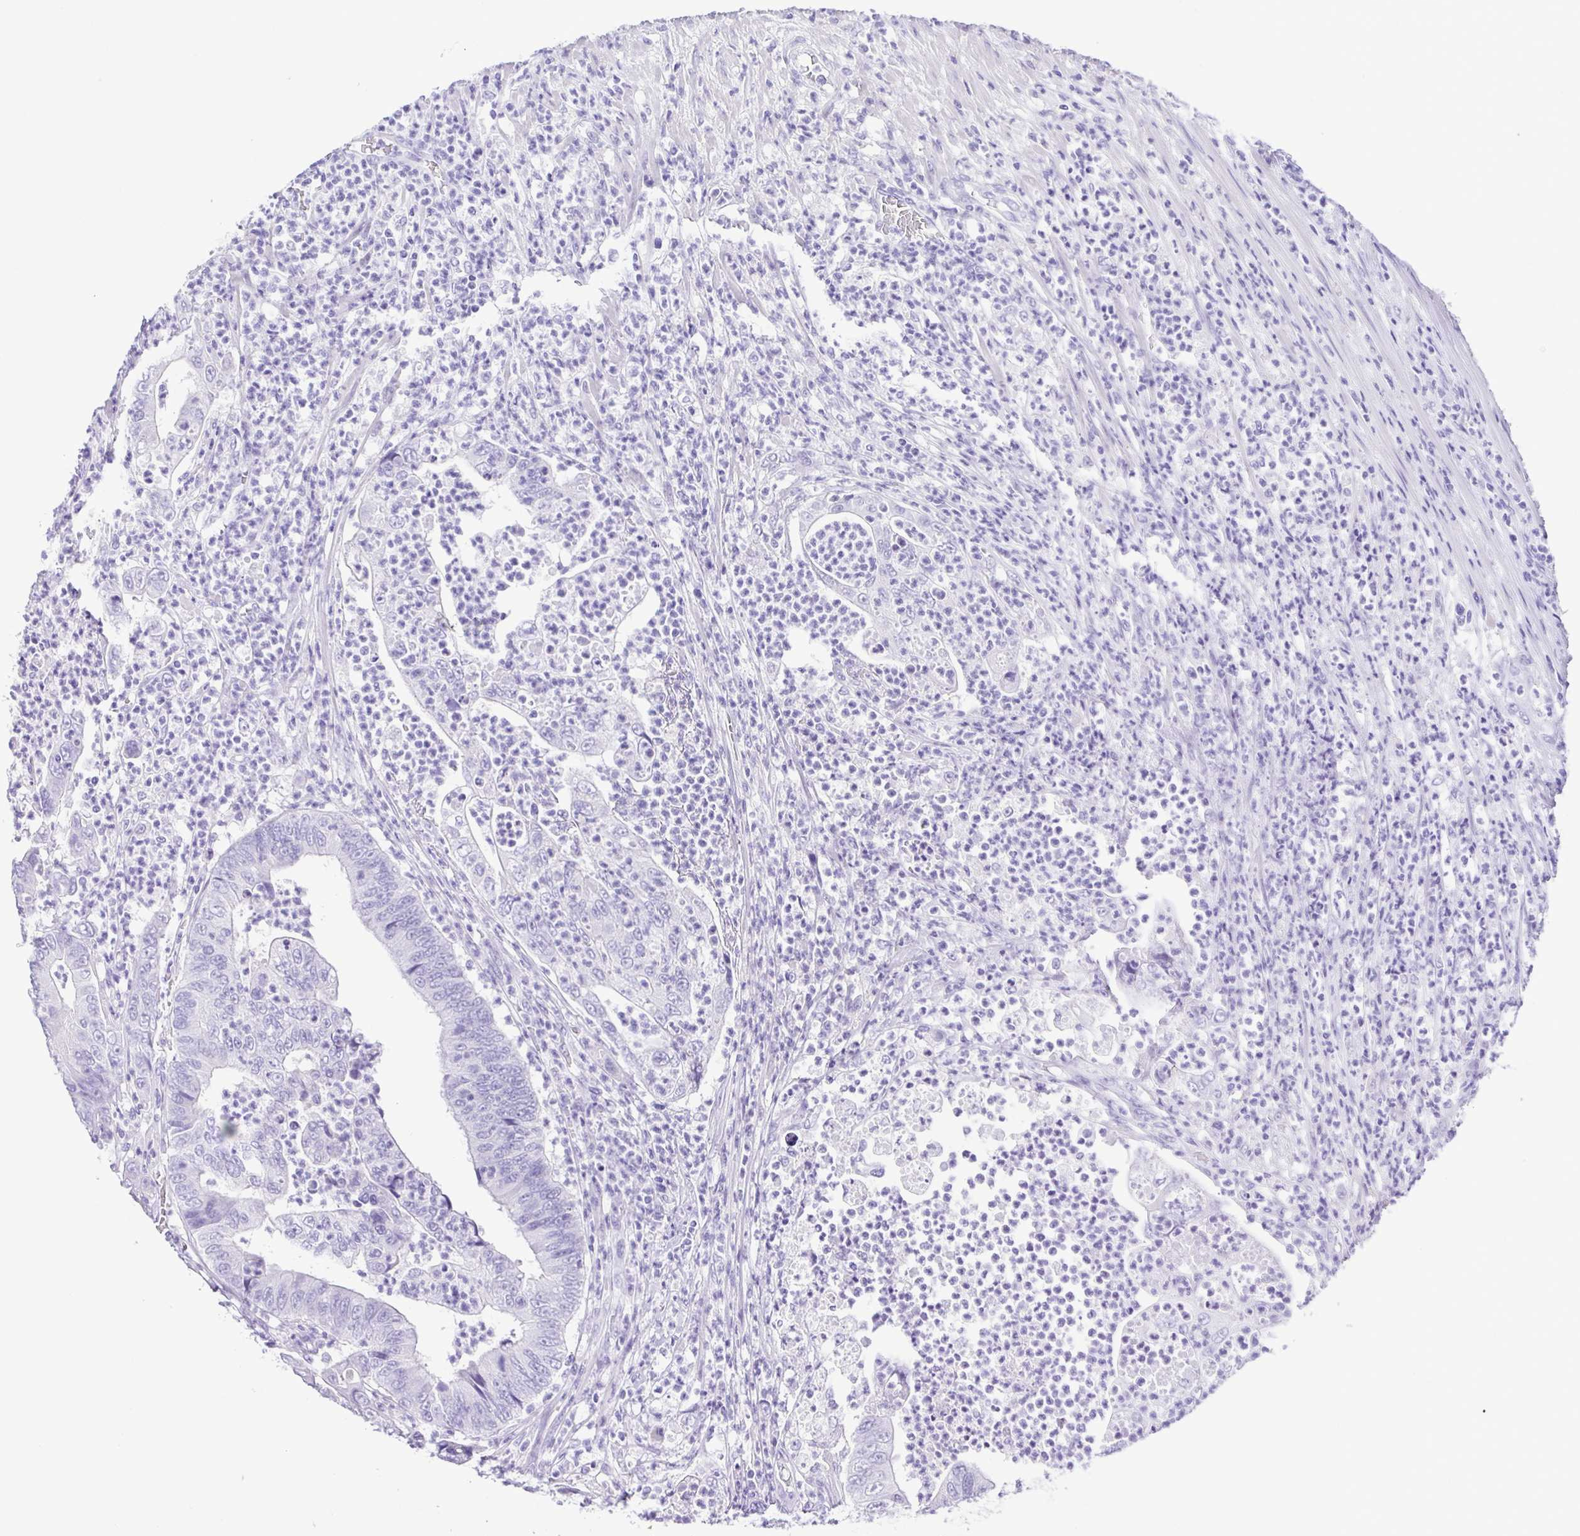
{"staining": {"intensity": "negative", "quantity": "none", "location": "none"}, "tissue": "colorectal cancer", "cell_type": "Tumor cells", "image_type": "cancer", "snomed": [{"axis": "morphology", "description": "Adenocarcinoma, NOS"}, {"axis": "topography", "description": "Colon"}], "caption": "Immunohistochemistry (IHC) micrograph of human colorectal cancer stained for a protein (brown), which displays no expression in tumor cells.", "gene": "CASP14", "patient": {"sex": "female", "age": 48}}